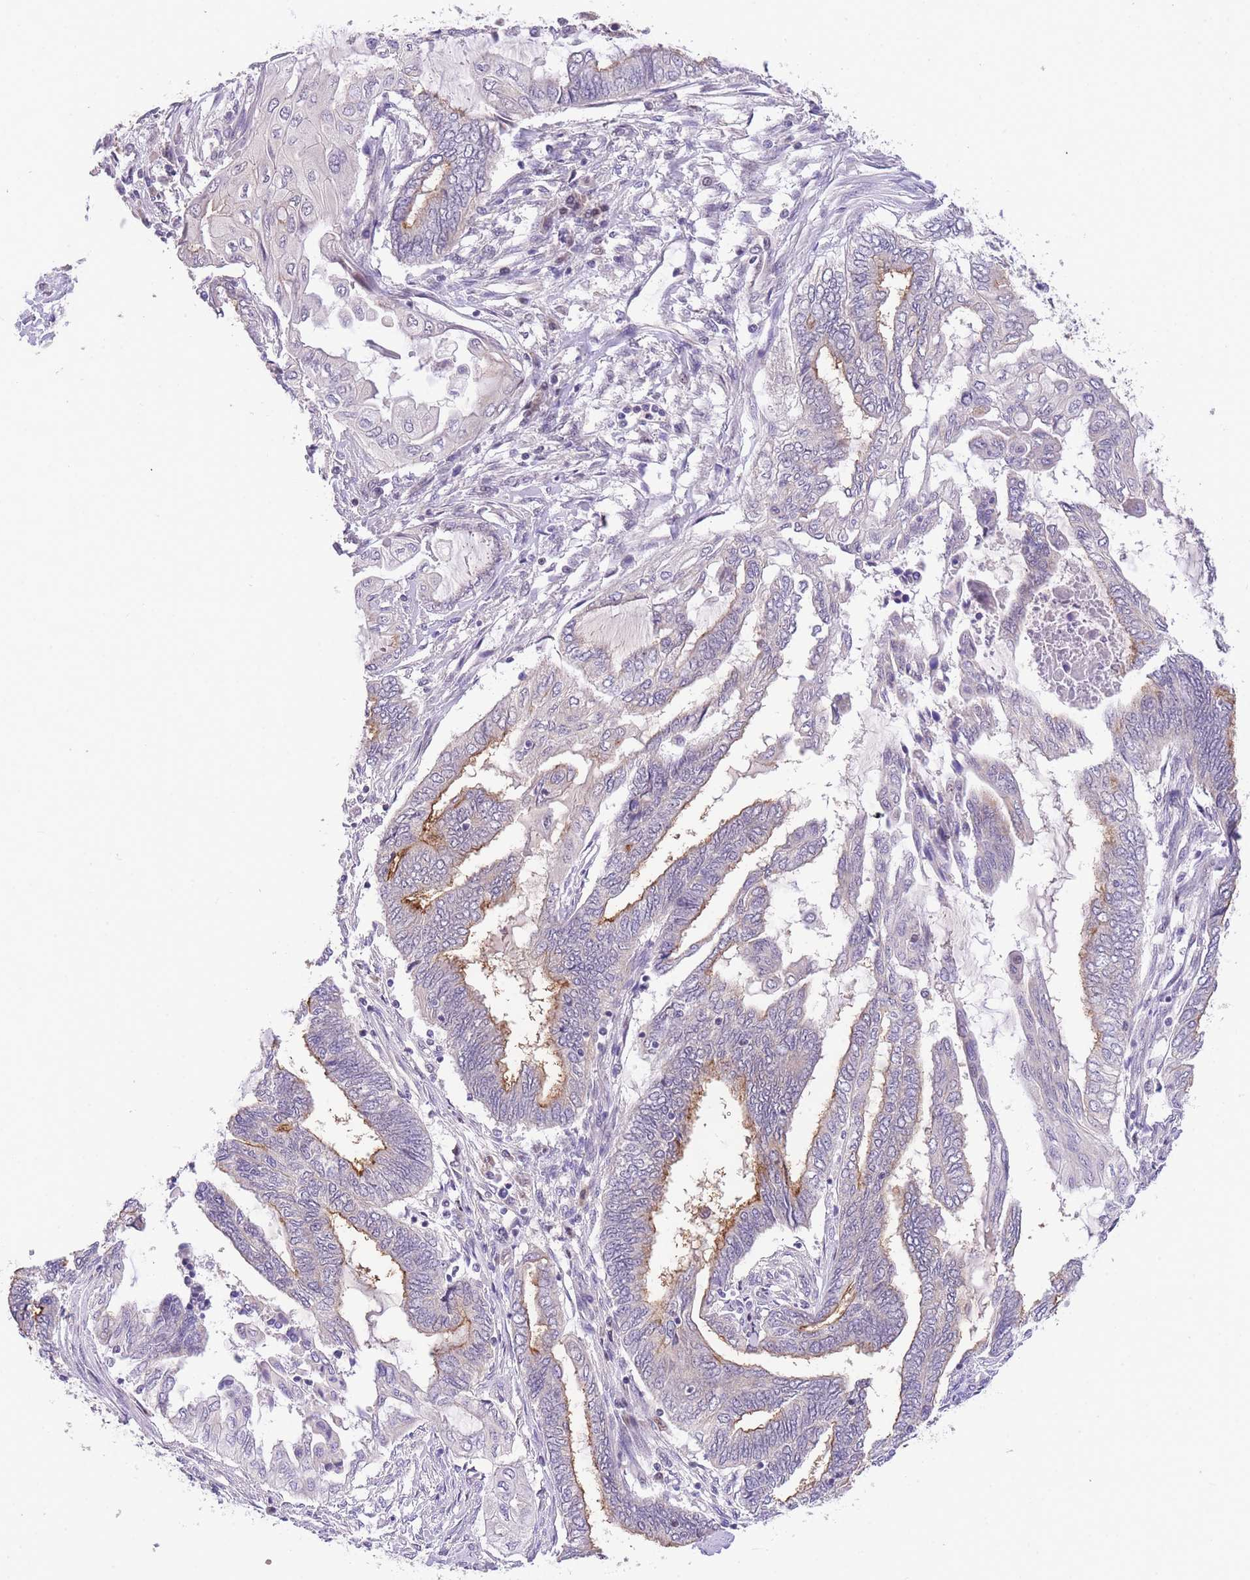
{"staining": {"intensity": "moderate", "quantity": "<25%", "location": "cytoplasmic/membranous"}, "tissue": "endometrial cancer", "cell_type": "Tumor cells", "image_type": "cancer", "snomed": [{"axis": "morphology", "description": "Adenocarcinoma, NOS"}, {"axis": "topography", "description": "Uterus"}, {"axis": "topography", "description": "Endometrium"}], "caption": "Human adenocarcinoma (endometrial) stained with a protein marker demonstrates moderate staining in tumor cells.", "gene": "SLC35F2", "patient": {"sex": "female", "age": 70}}